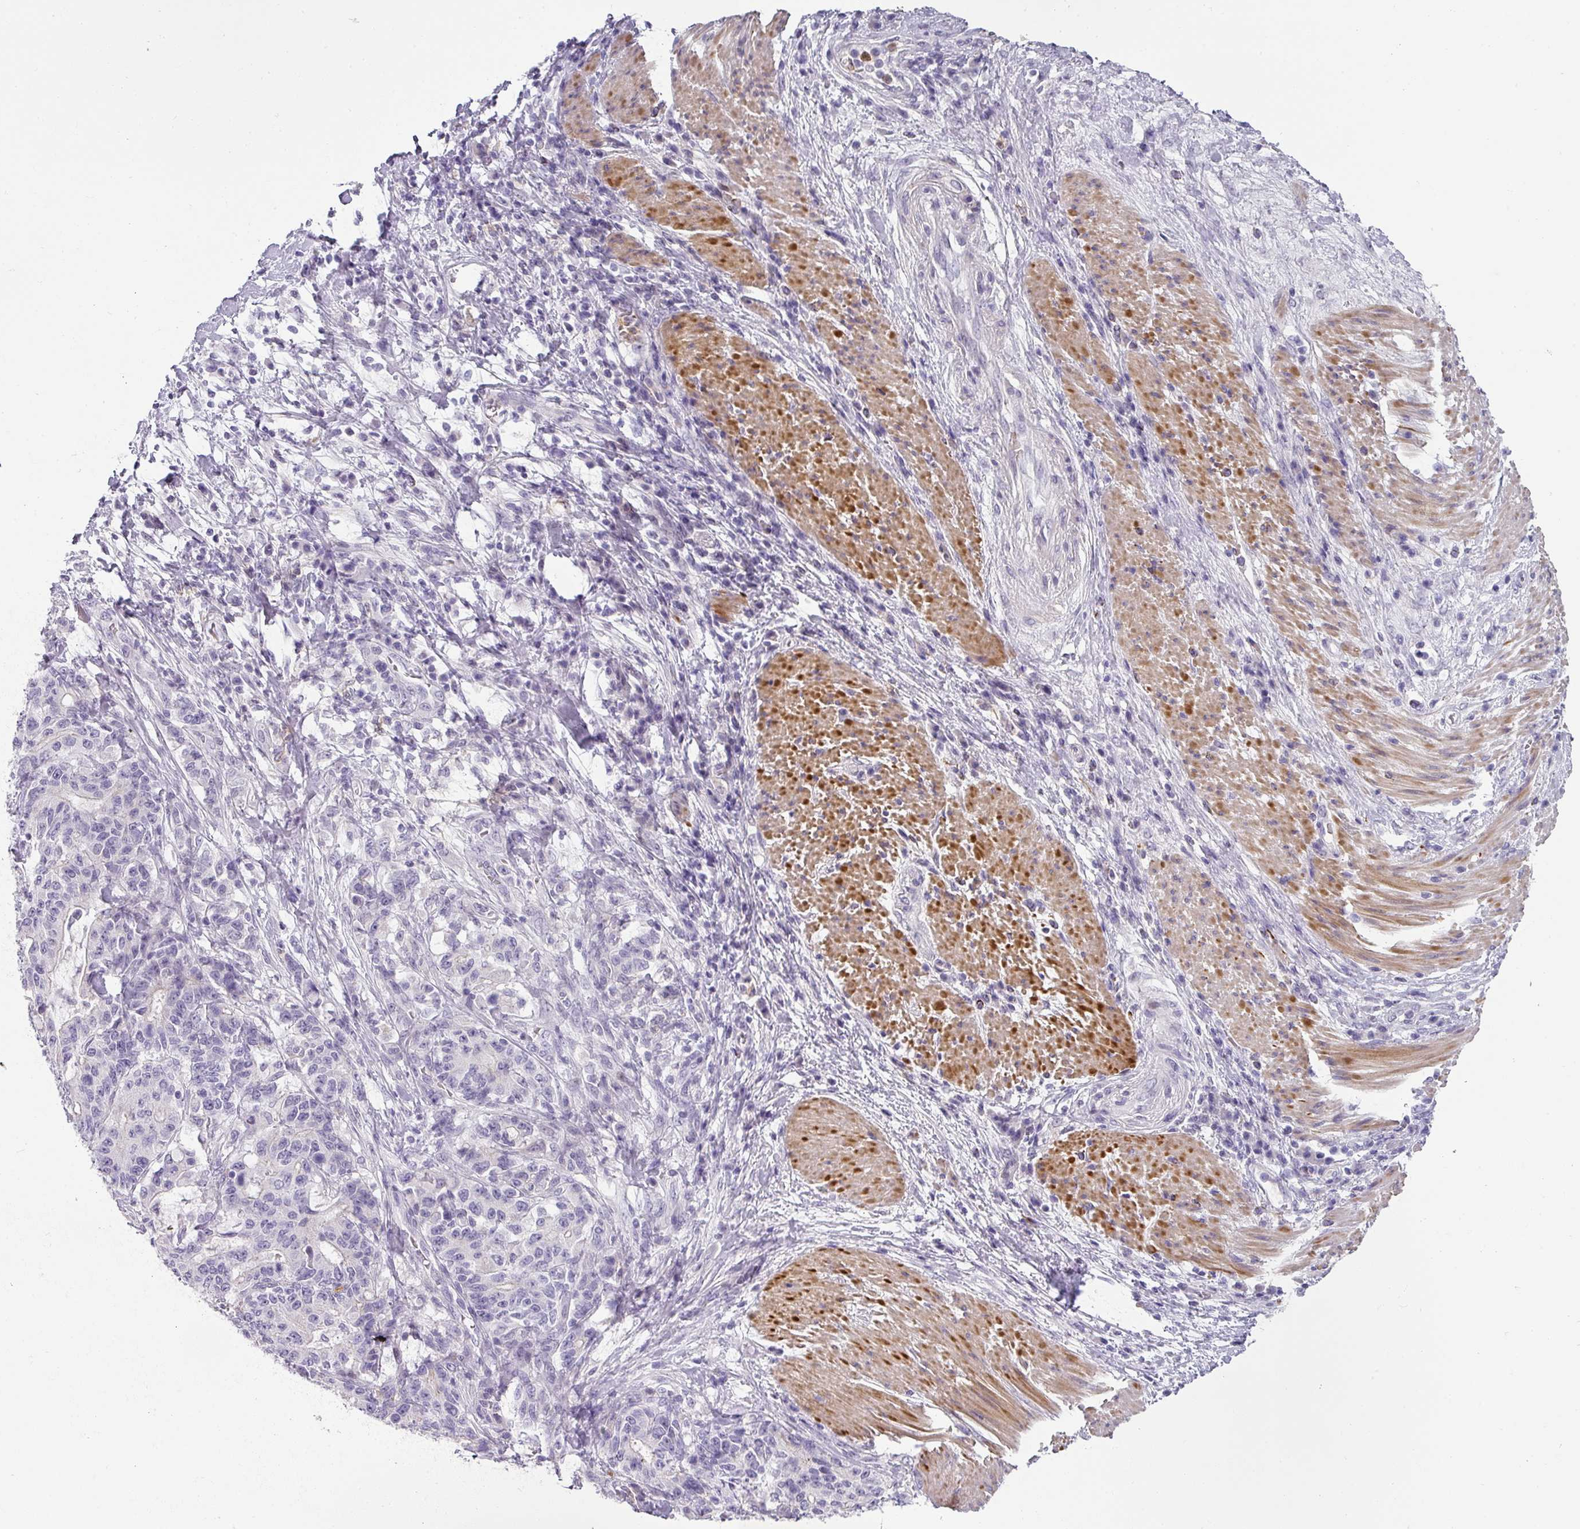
{"staining": {"intensity": "negative", "quantity": "none", "location": "none"}, "tissue": "stomach cancer", "cell_type": "Tumor cells", "image_type": "cancer", "snomed": [{"axis": "morphology", "description": "Normal tissue, NOS"}, {"axis": "morphology", "description": "Adenocarcinoma, NOS"}, {"axis": "topography", "description": "Stomach"}], "caption": "This is a histopathology image of immunohistochemistry (IHC) staining of stomach adenocarcinoma, which shows no staining in tumor cells.", "gene": "BTLA", "patient": {"sex": "female", "age": 64}}